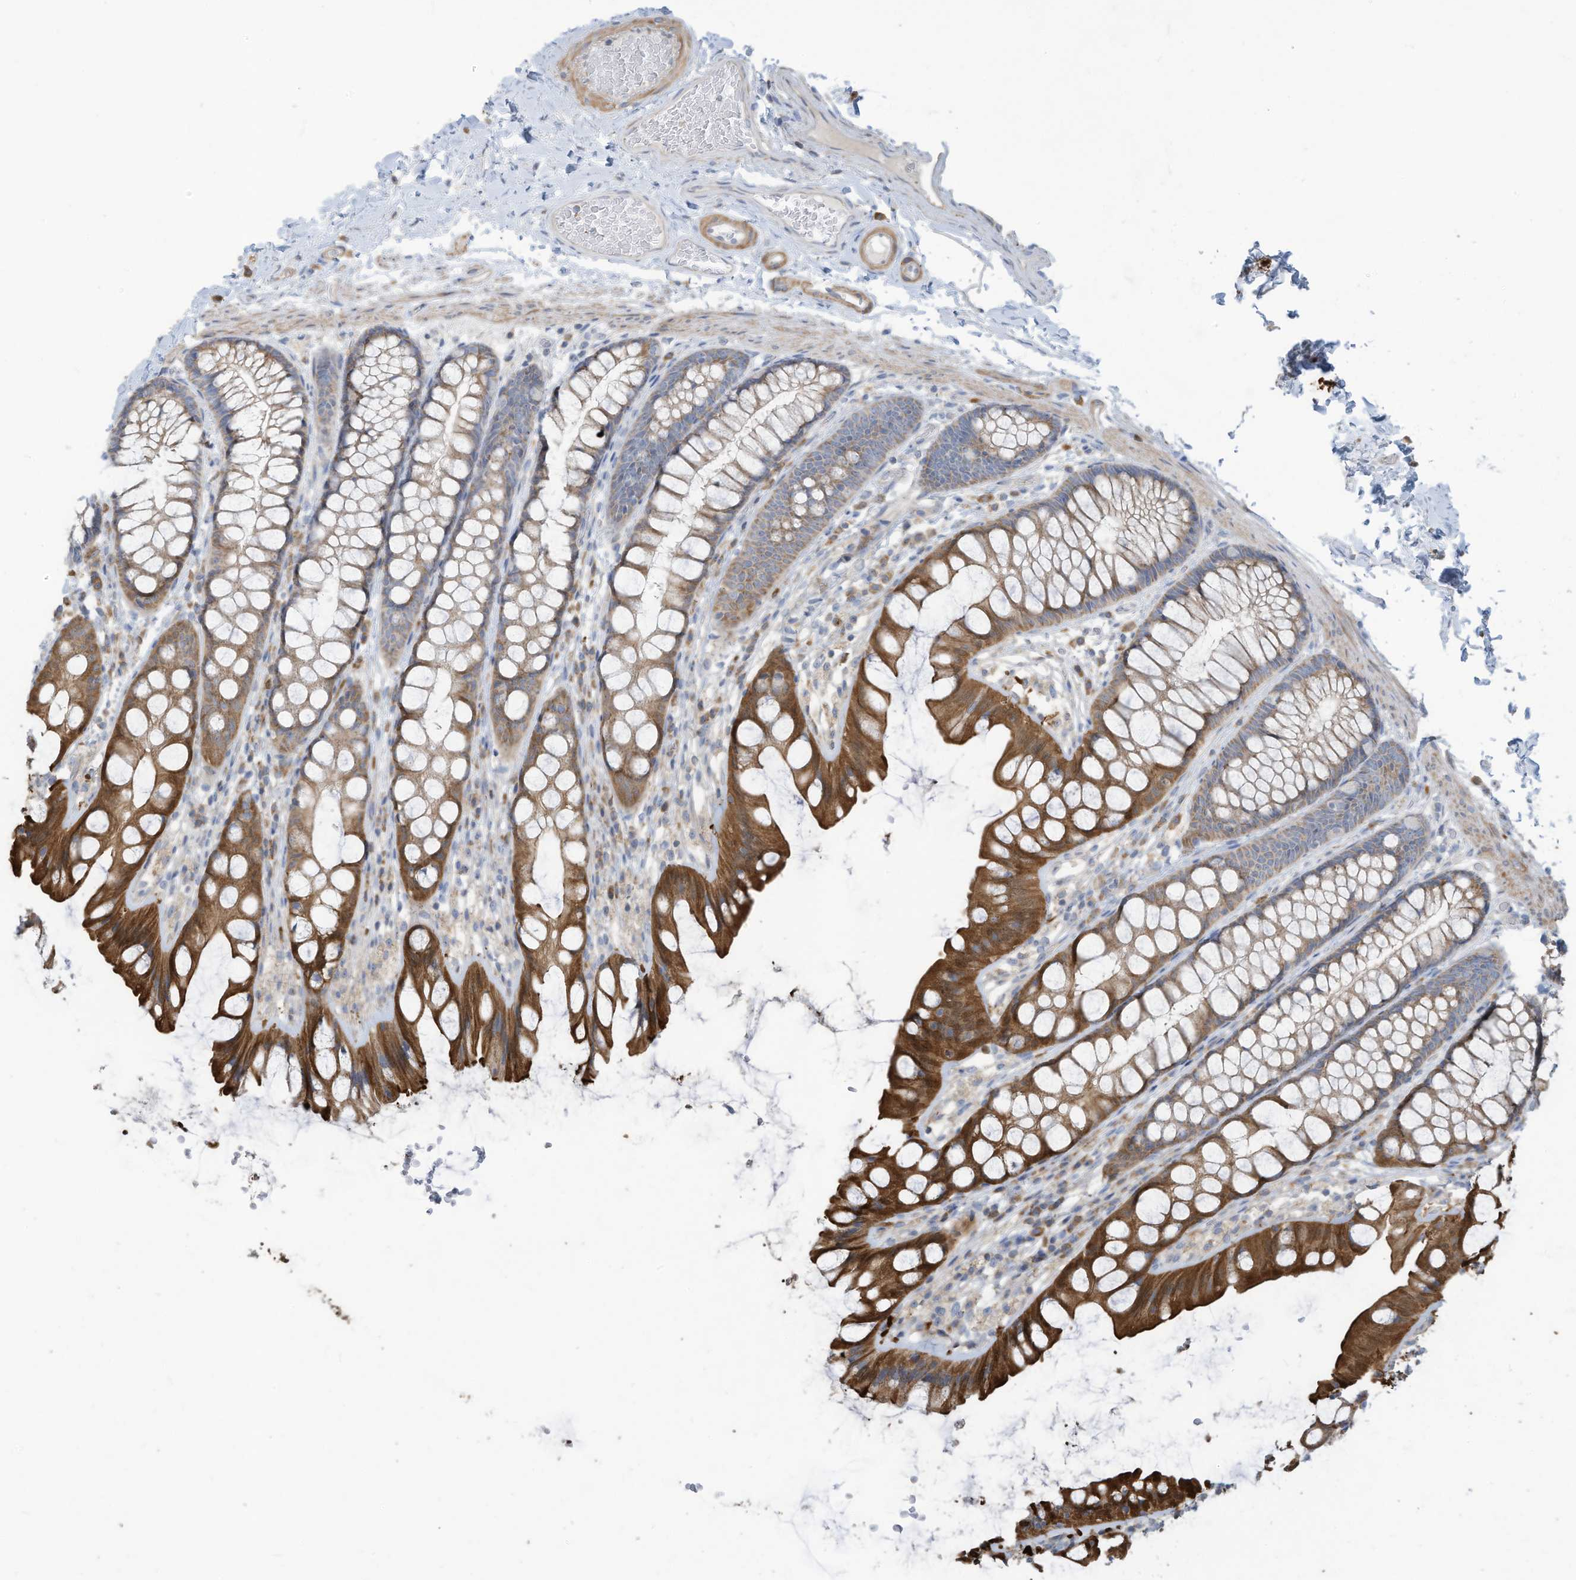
{"staining": {"intensity": "moderate", "quantity": "25%-75%", "location": "cytoplasmic/membranous"}, "tissue": "colon", "cell_type": "Endothelial cells", "image_type": "normal", "snomed": [{"axis": "morphology", "description": "Normal tissue, NOS"}, {"axis": "topography", "description": "Colon"}], "caption": "Colon stained with a brown dye reveals moderate cytoplasmic/membranous positive staining in about 25%-75% of endothelial cells.", "gene": "GTPBP2", "patient": {"sex": "male", "age": 47}}